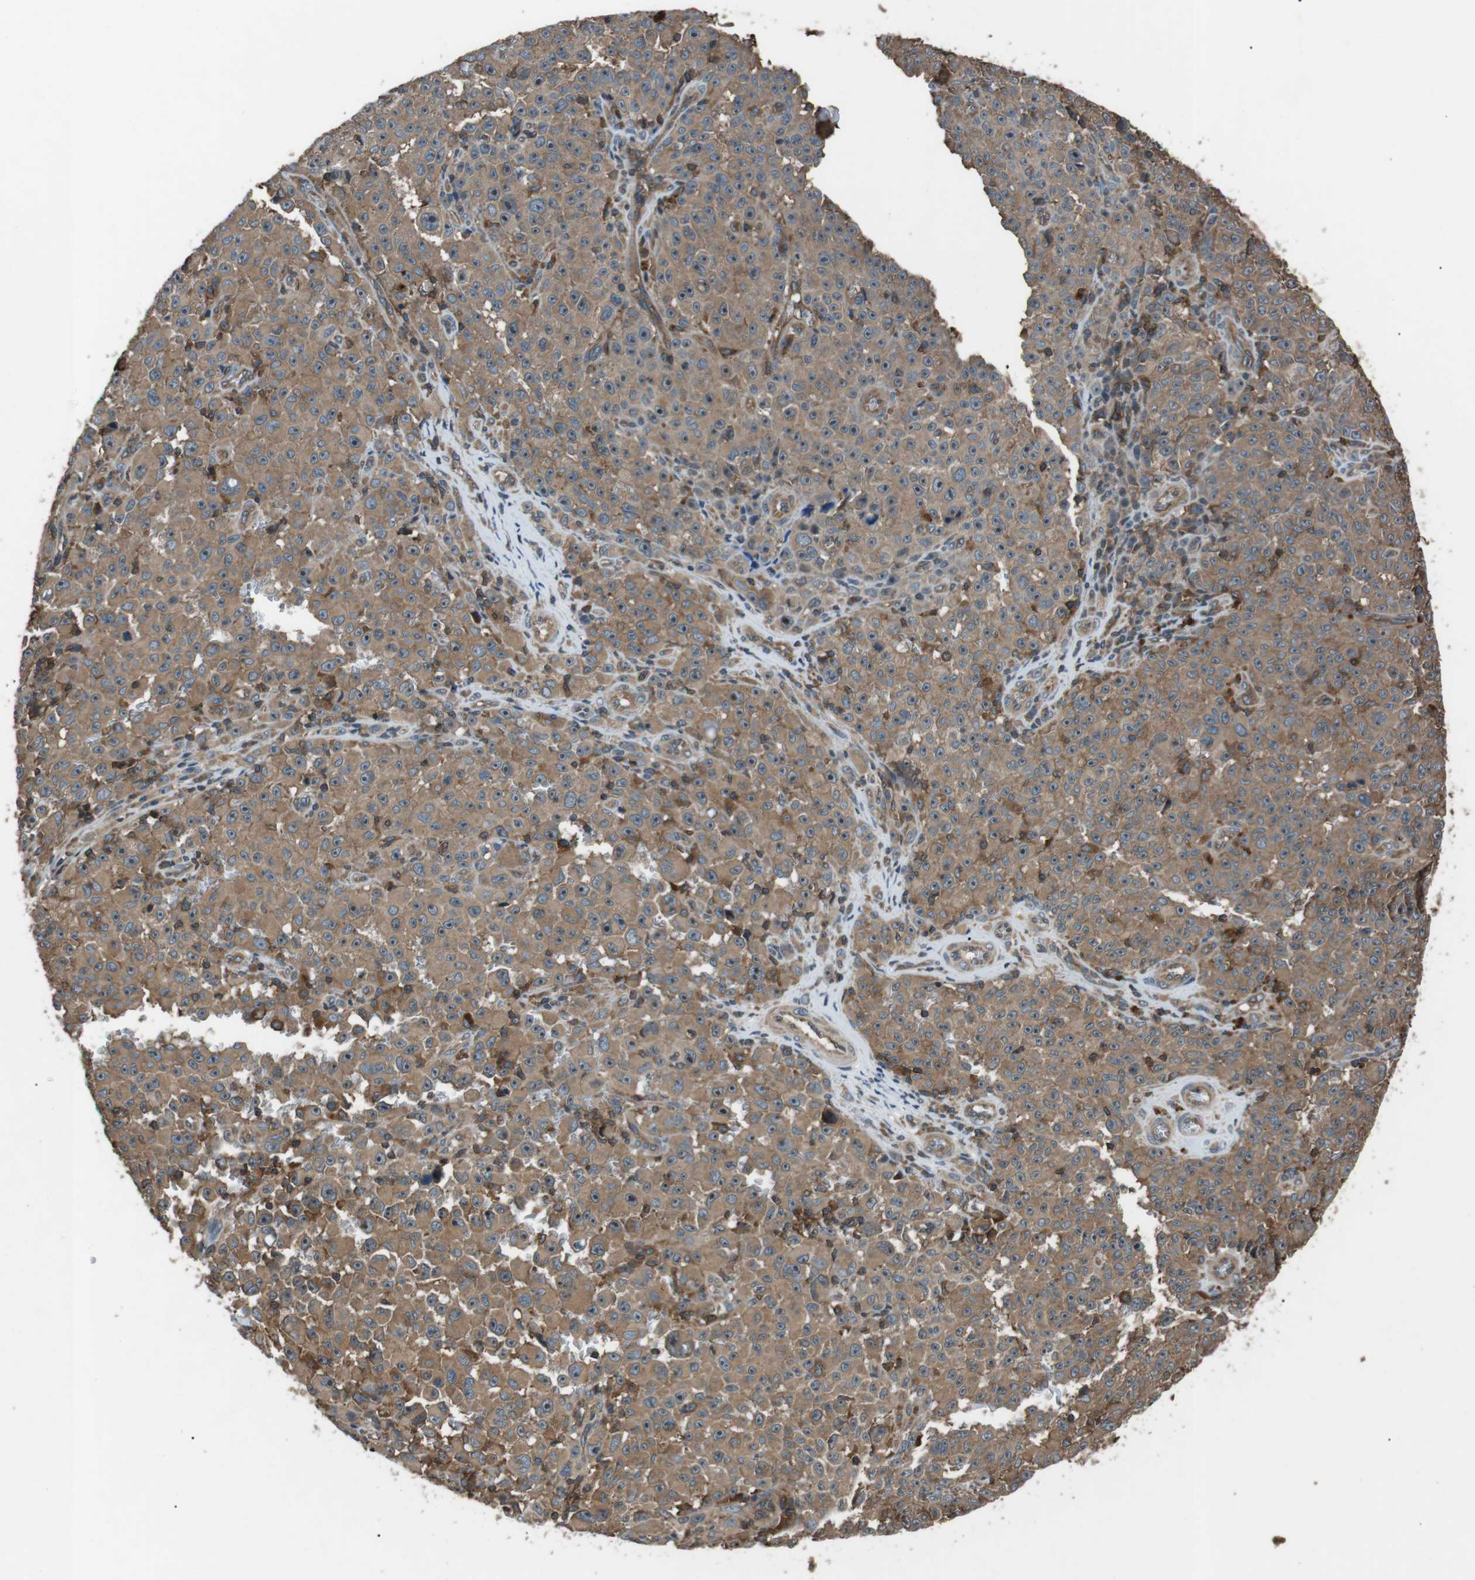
{"staining": {"intensity": "moderate", "quantity": ">75%", "location": "cytoplasmic/membranous"}, "tissue": "melanoma", "cell_type": "Tumor cells", "image_type": "cancer", "snomed": [{"axis": "morphology", "description": "Malignant melanoma, NOS"}, {"axis": "topography", "description": "Skin"}], "caption": "Moderate cytoplasmic/membranous protein expression is seen in approximately >75% of tumor cells in melanoma. The staining was performed using DAB to visualize the protein expression in brown, while the nuclei were stained in blue with hematoxylin (Magnification: 20x).", "gene": "GPR161", "patient": {"sex": "female", "age": 82}}